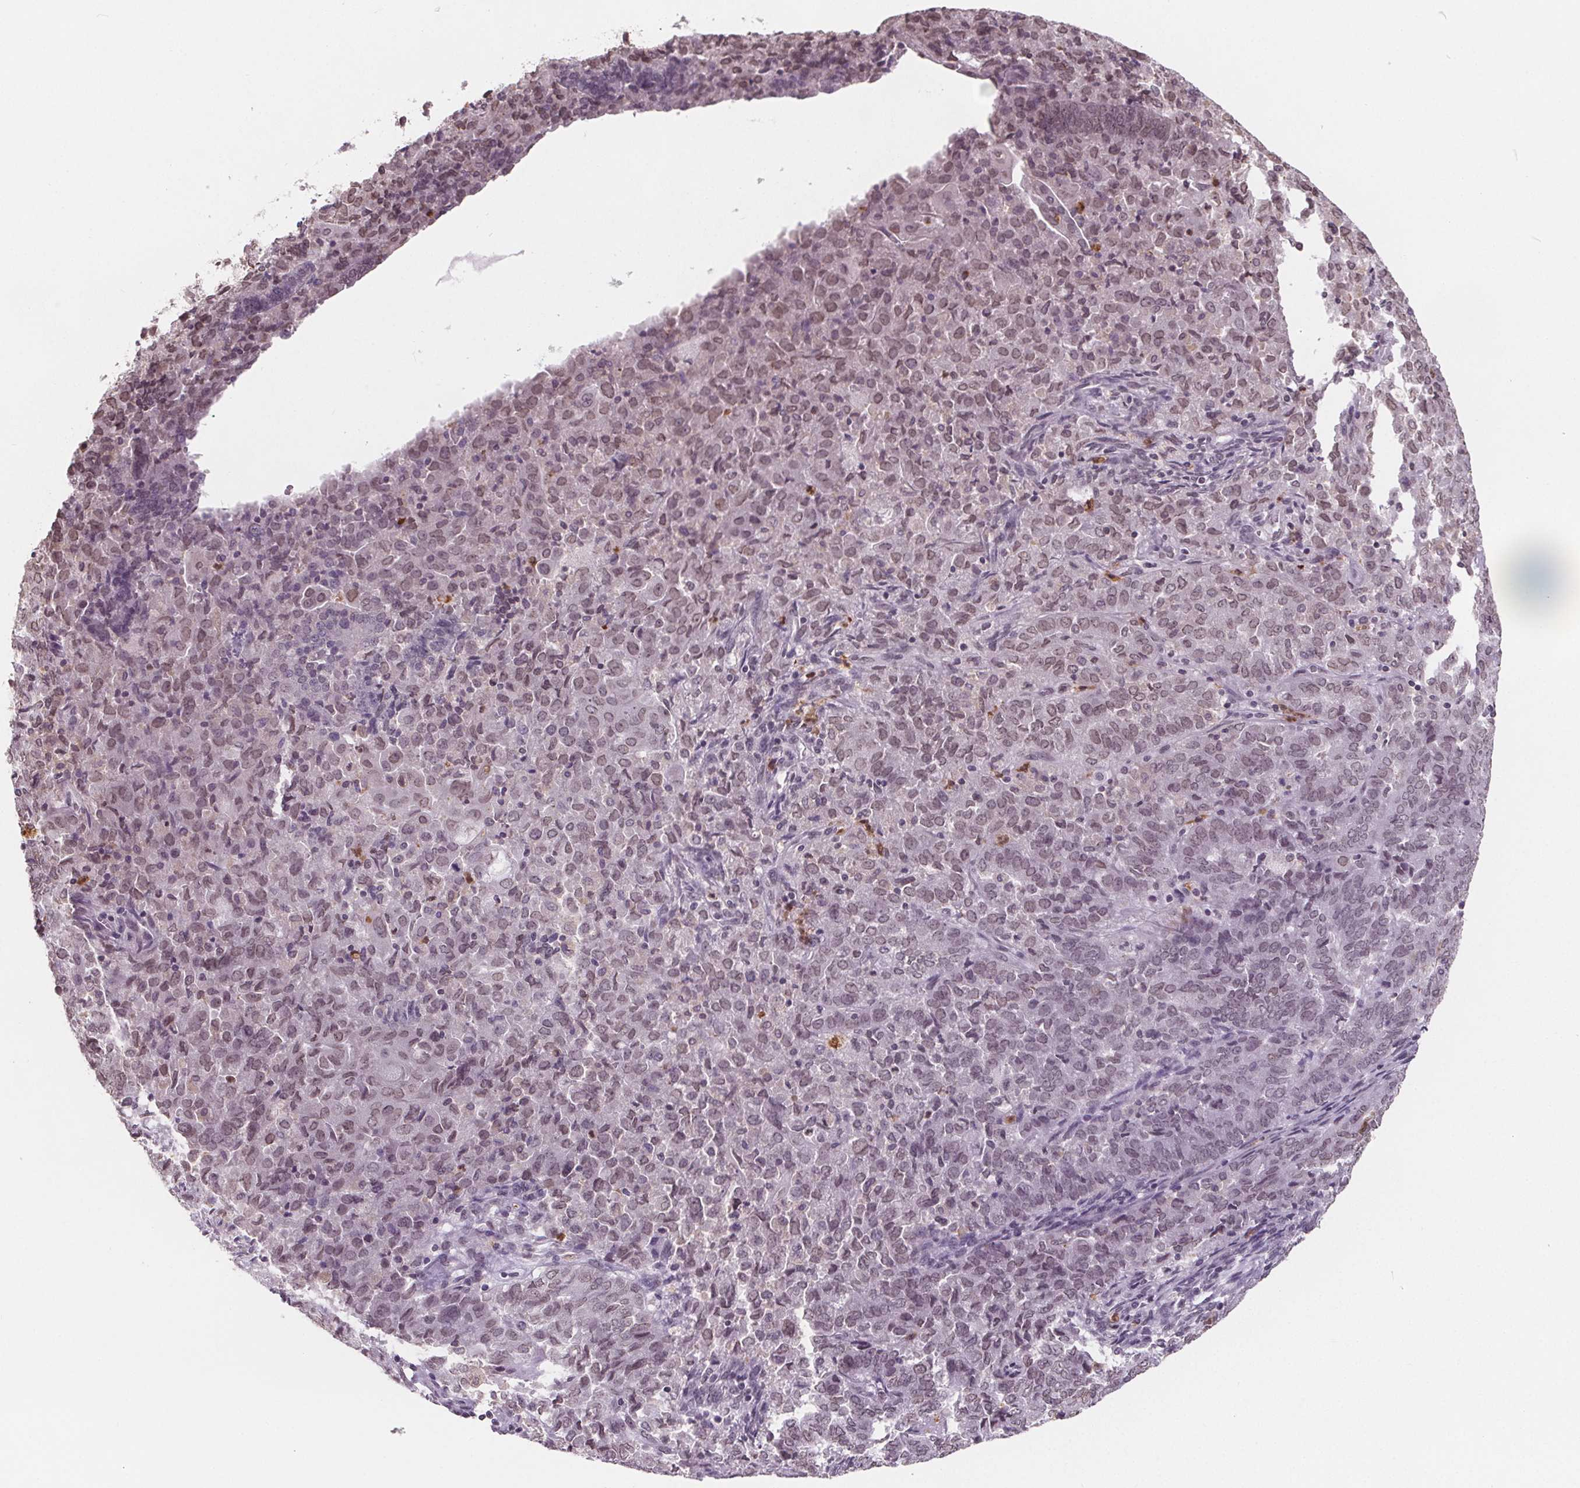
{"staining": {"intensity": "moderate", "quantity": ">75%", "location": "cytoplasmic/membranous,nuclear"}, "tissue": "endometrial cancer", "cell_type": "Tumor cells", "image_type": "cancer", "snomed": [{"axis": "morphology", "description": "Adenocarcinoma, NOS"}, {"axis": "topography", "description": "Endometrium"}], "caption": "This photomicrograph exhibits IHC staining of adenocarcinoma (endometrial), with medium moderate cytoplasmic/membranous and nuclear positivity in approximately >75% of tumor cells.", "gene": "TTC39C", "patient": {"sex": "female", "age": 72}}